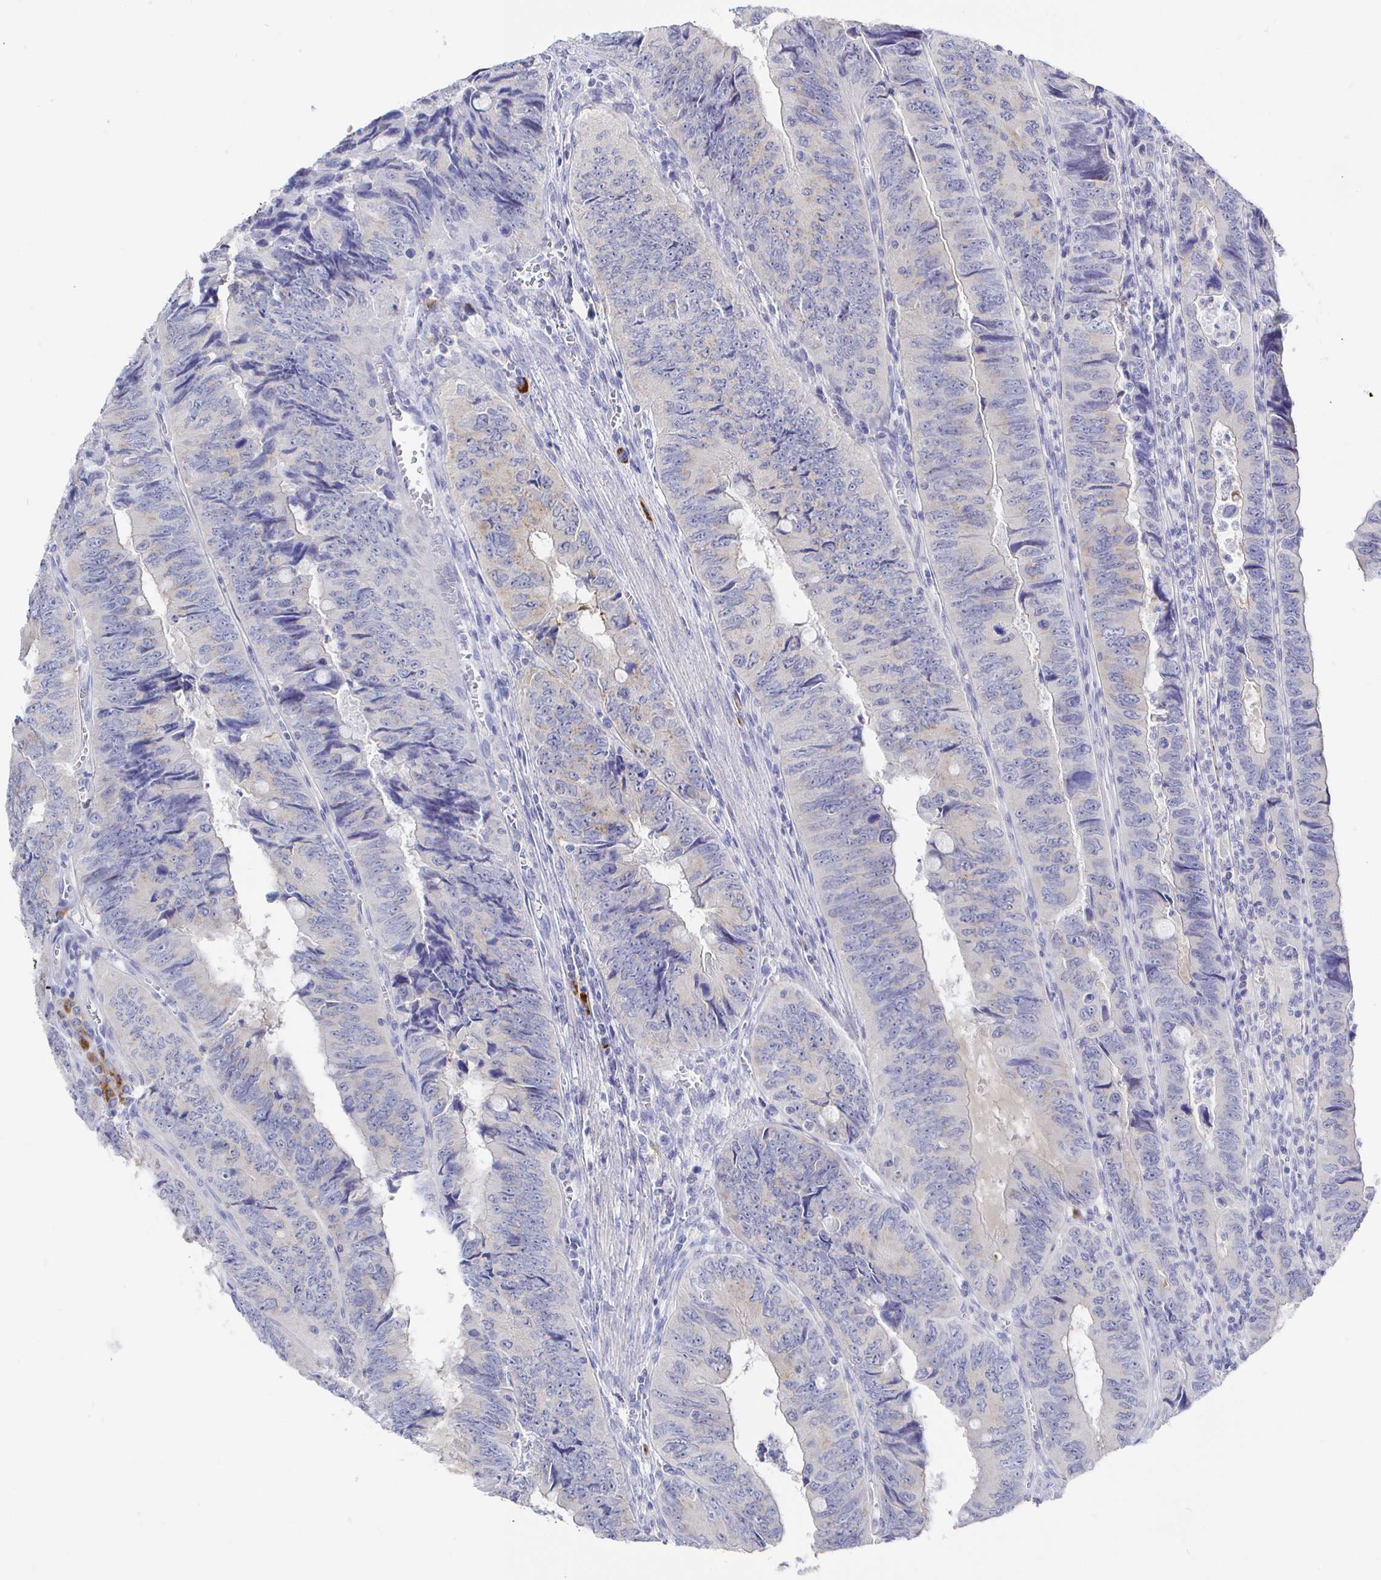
{"staining": {"intensity": "negative", "quantity": "none", "location": "none"}, "tissue": "colorectal cancer", "cell_type": "Tumor cells", "image_type": "cancer", "snomed": [{"axis": "morphology", "description": "Adenocarcinoma, NOS"}, {"axis": "topography", "description": "Colon"}], "caption": "The image displays no significant positivity in tumor cells of colorectal adenocarcinoma.", "gene": "LRRC23", "patient": {"sex": "female", "age": 84}}